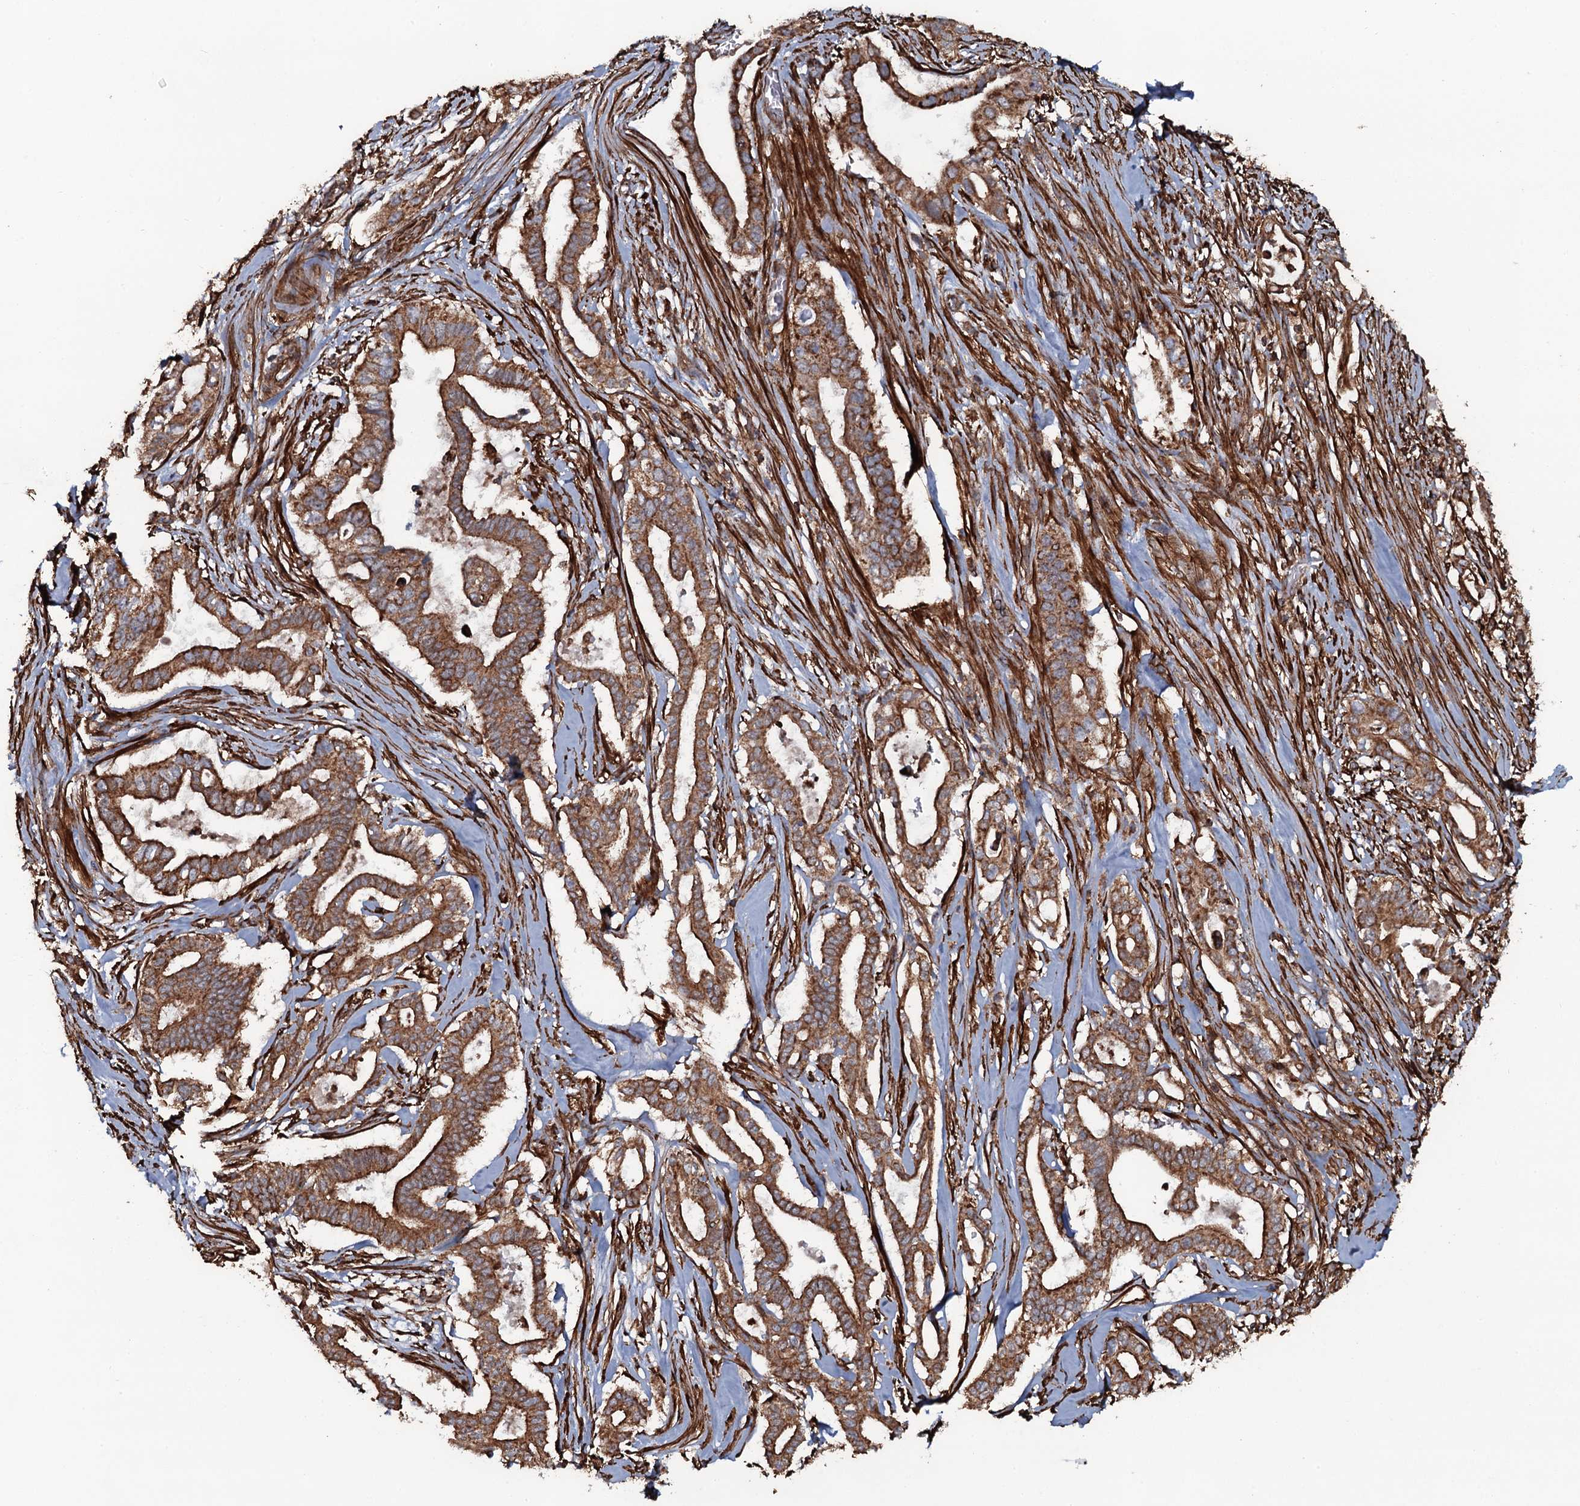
{"staining": {"intensity": "strong", "quantity": ">75%", "location": "cytoplasmic/membranous"}, "tissue": "pancreatic cancer", "cell_type": "Tumor cells", "image_type": "cancer", "snomed": [{"axis": "morphology", "description": "Adenocarcinoma, NOS"}, {"axis": "topography", "description": "Pancreas"}], "caption": "IHC histopathology image of neoplastic tissue: pancreatic cancer stained using immunohistochemistry (IHC) reveals high levels of strong protein expression localized specifically in the cytoplasmic/membranous of tumor cells, appearing as a cytoplasmic/membranous brown color.", "gene": "VWA8", "patient": {"sex": "female", "age": 77}}